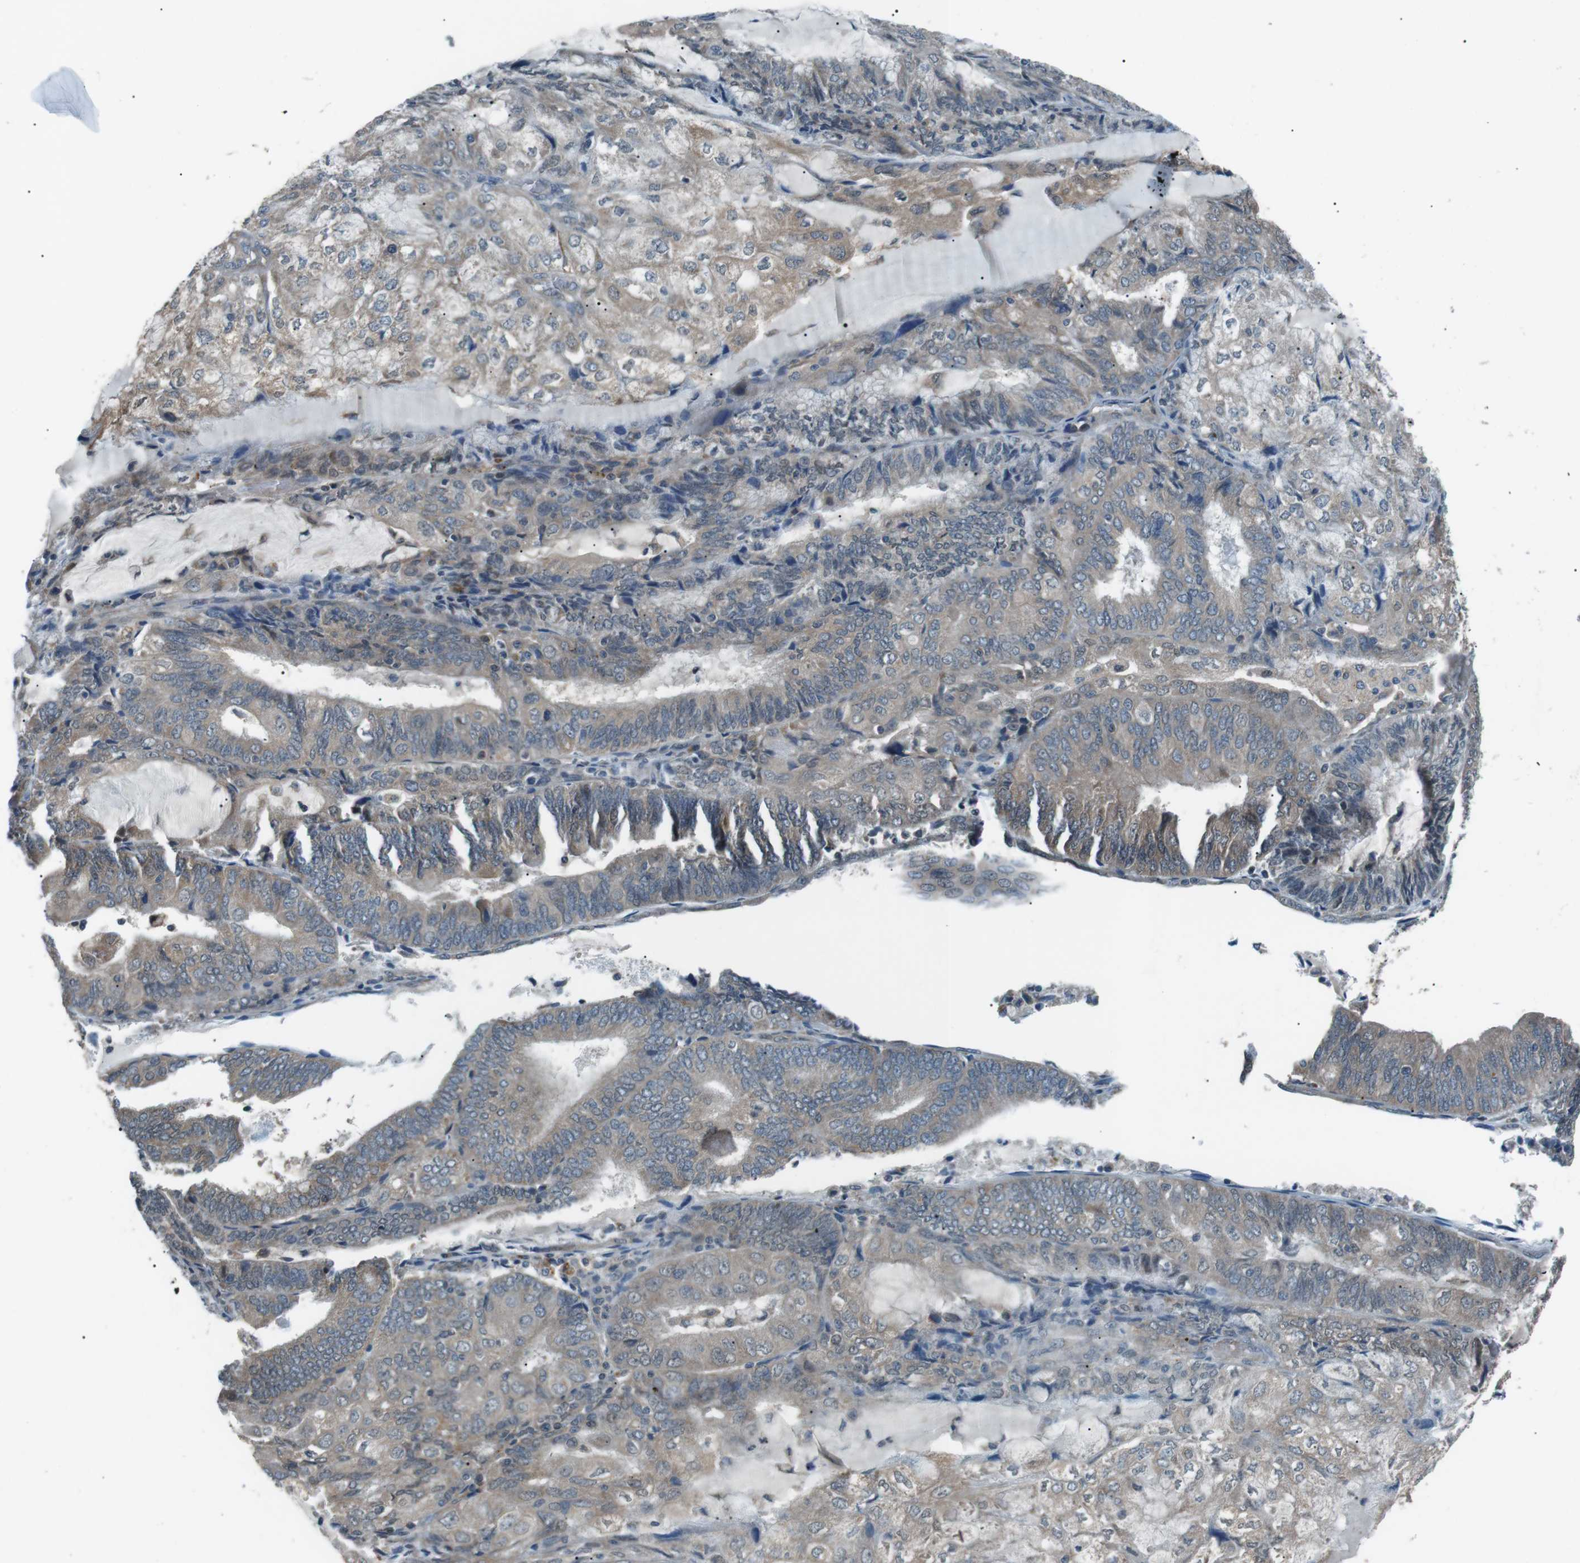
{"staining": {"intensity": "weak", "quantity": ">75%", "location": "cytoplasmic/membranous"}, "tissue": "endometrial cancer", "cell_type": "Tumor cells", "image_type": "cancer", "snomed": [{"axis": "morphology", "description": "Adenocarcinoma, NOS"}, {"axis": "topography", "description": "Endometrium"}], "caption": "Tumor cells reveal low levels of weak cytoplasmic/membranous positivity in about >75% of cells in adenocarcinoma (endometrial).", "gene": "LRIG2", "patient": {"sex": "female", "age": 81}}